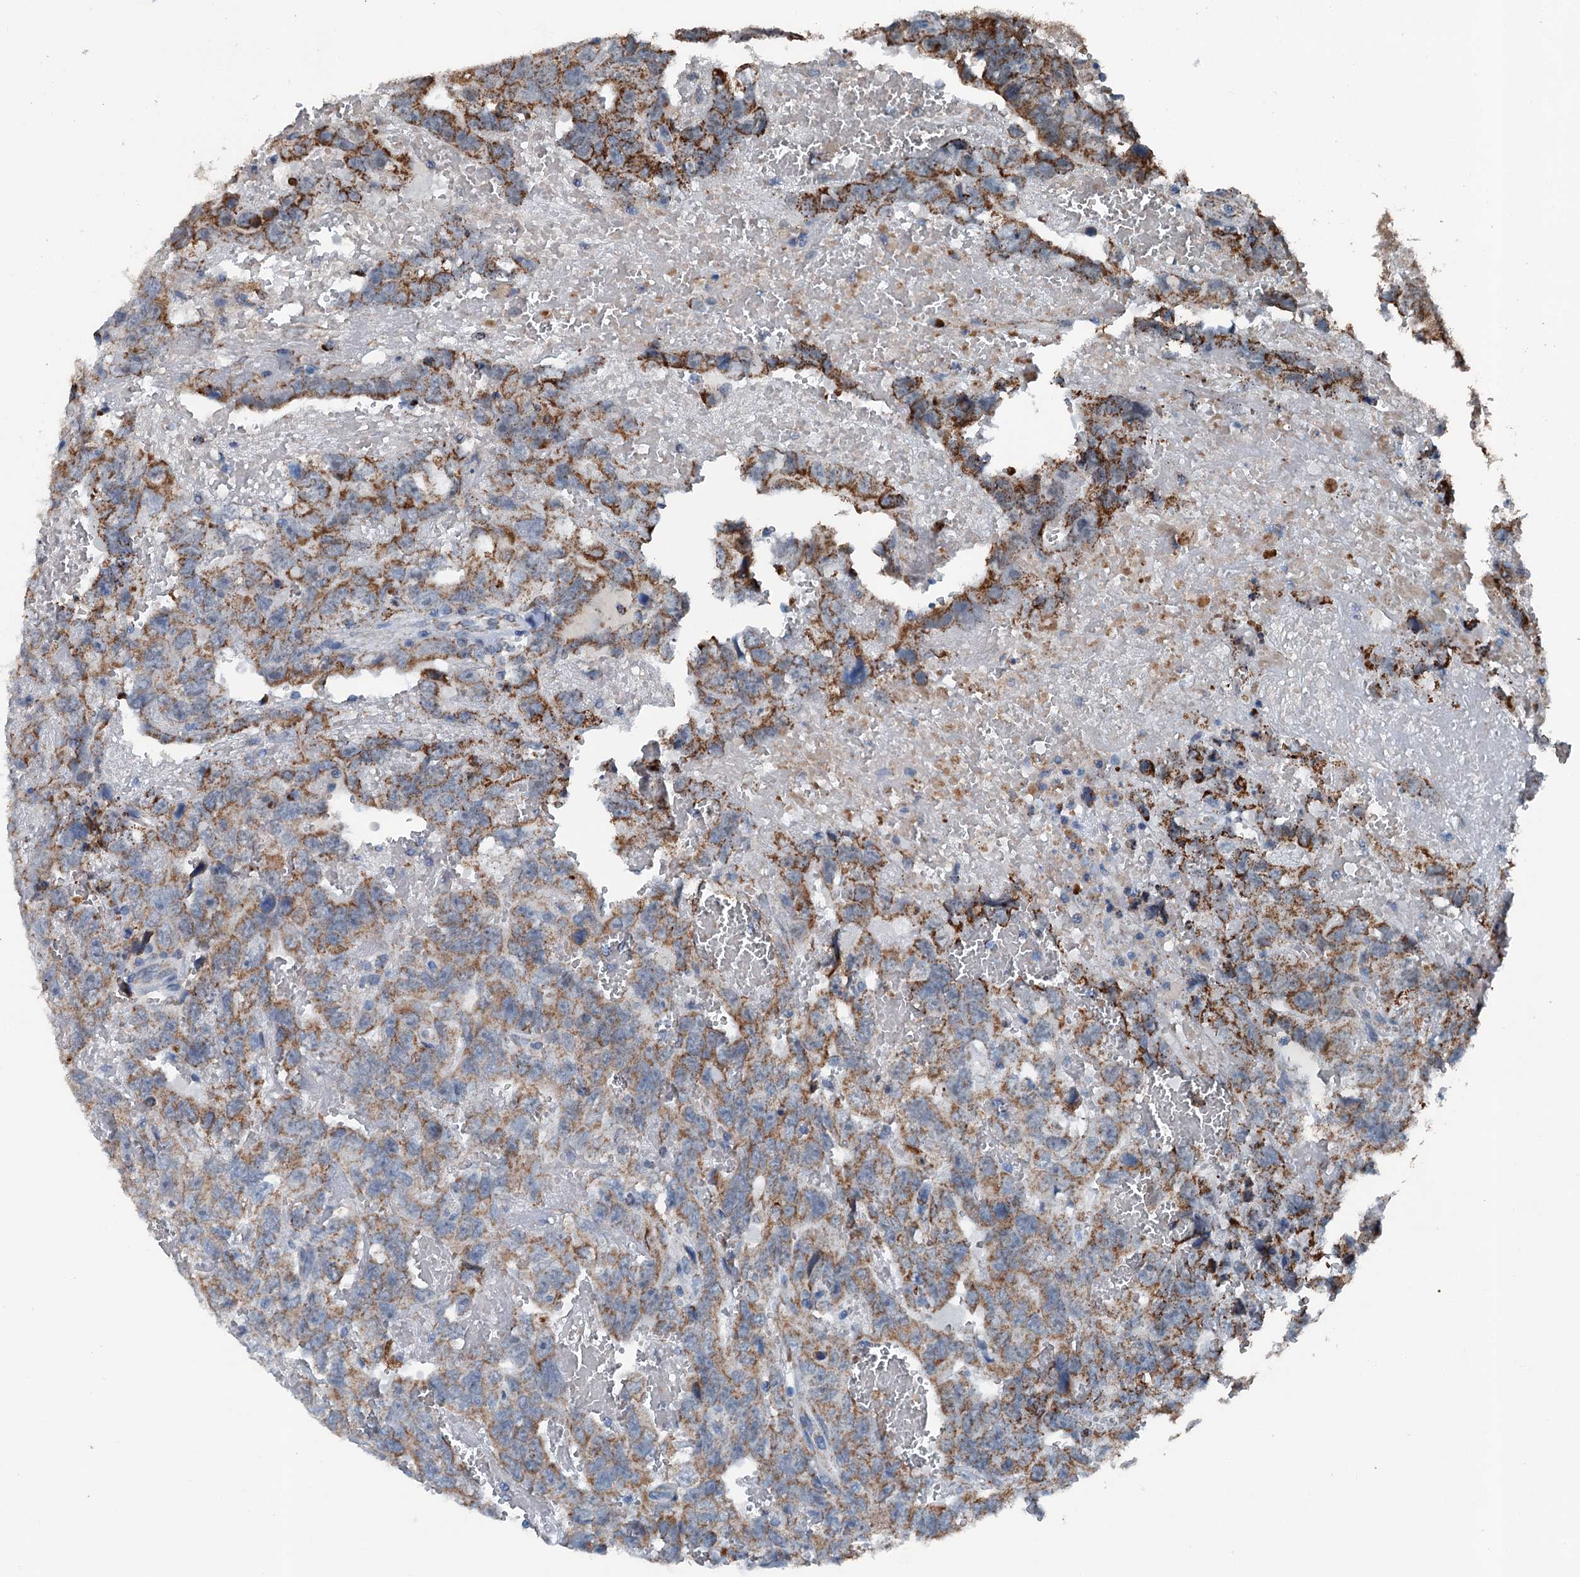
{"staining": {"intensity": "moderate", "quantity": ">75%", "location": "cytoplasmic/membranous"}, "tissue": "testis cancer", "cell_type": "Tumor cells", "image_type": "cancer", "snomed": [{"axis": "morphology", "description": "Carcinoma, Embryonal, NOS"}, {"axis": "topography", "description": "Testis"}], "caption": "Testis embryonal carcinoma was stained to show a protein in brown. There is medium levels of moderate cytoplasmic/membranous staining in approximately >75% of tumor cells. Immunohistochemistry (ihc) stains the protein of interest in brown and the nuclei are stained blue.", "gene": "TRPT1", "patient": {"sex": "male", "age": 45}}